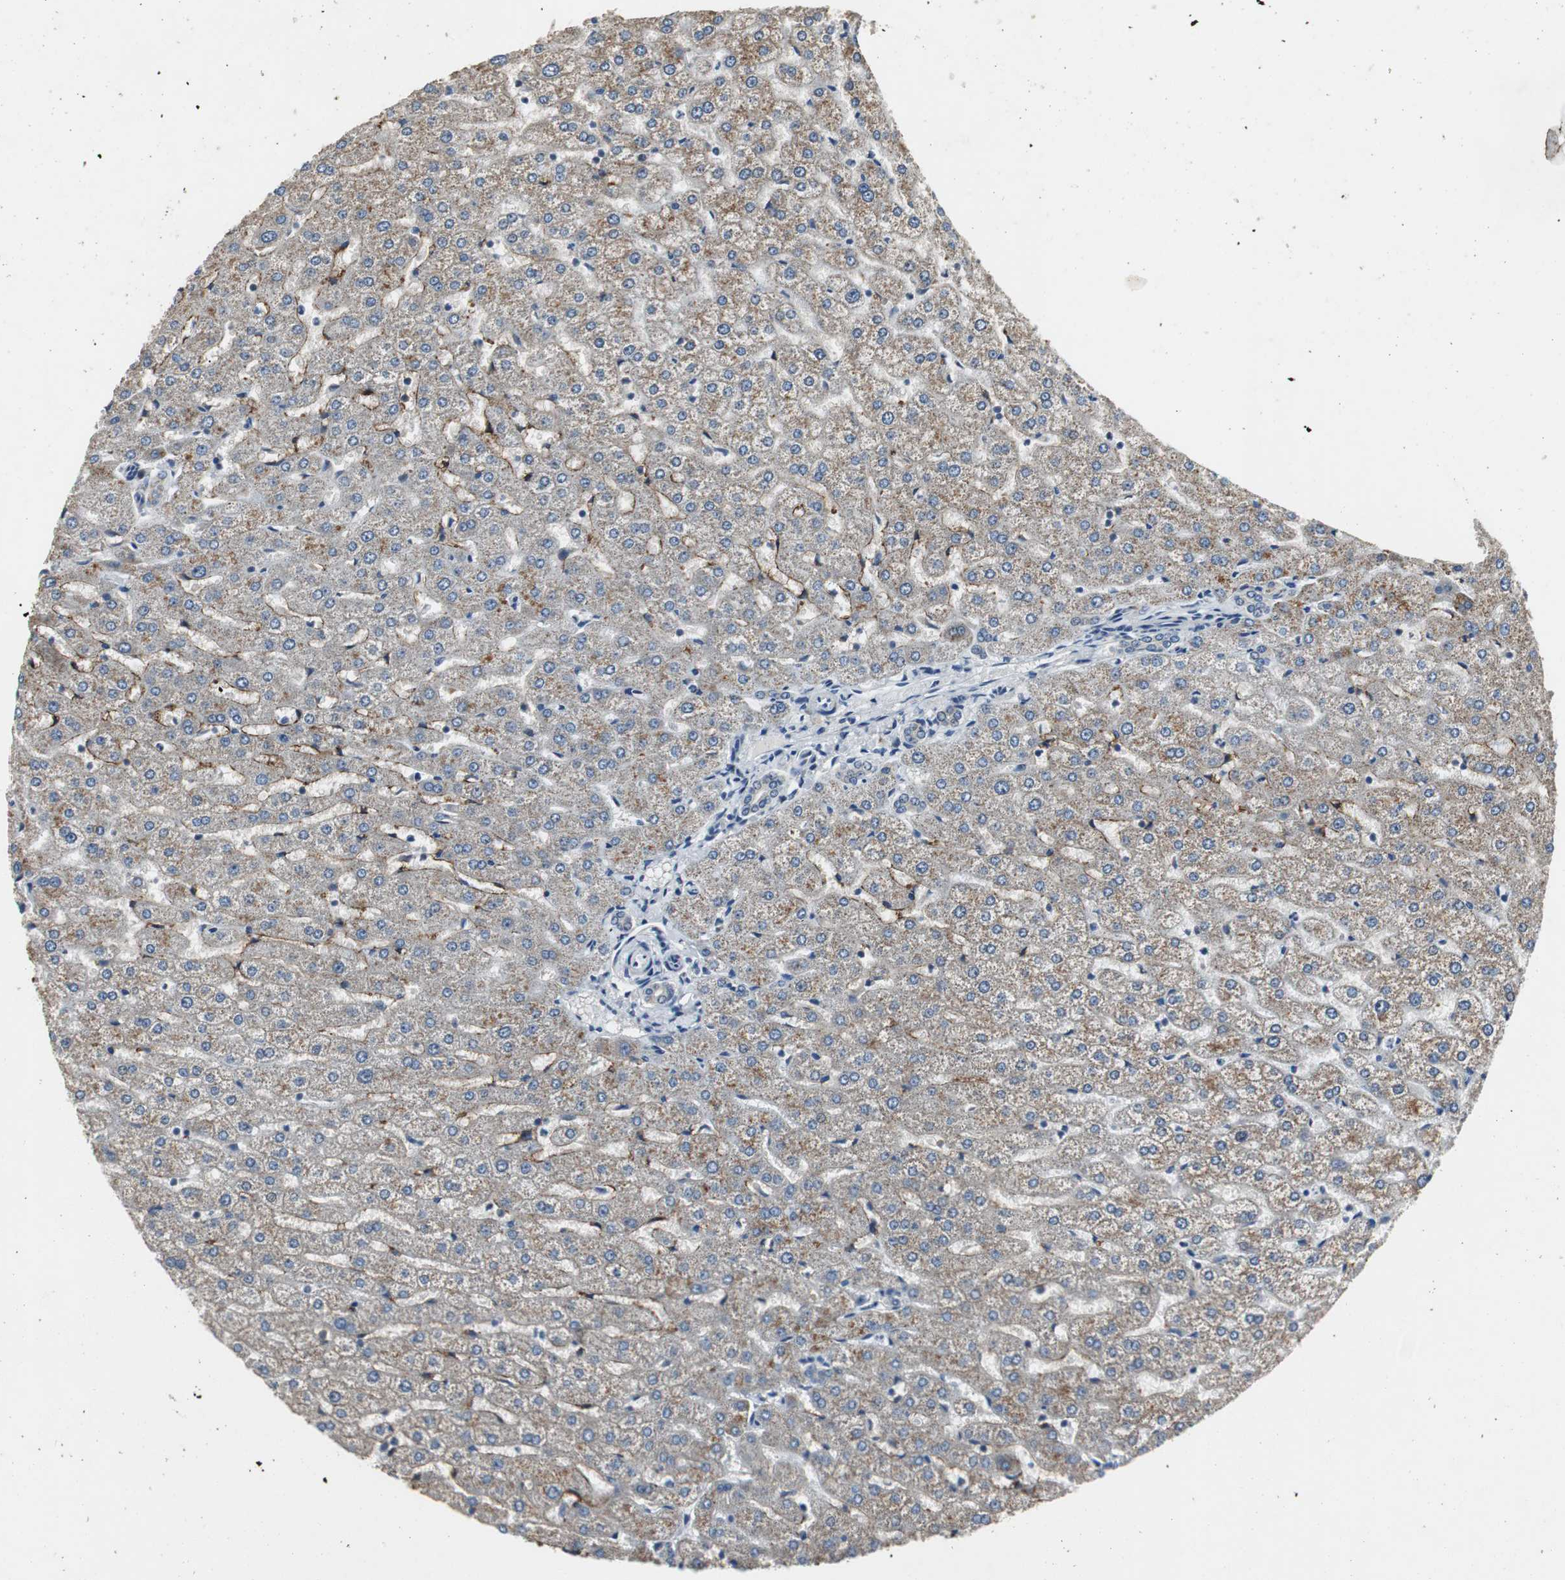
{"staining": {"intensity": "weak", "quantity": ">75%", "location": "cytoplasmic/membranous"}, "tissue": "liver", "cell_type": "Cholangiocytes", "image_type": "normal", "snomed": [{"axis": "morphology", "description": "Normal tissue, NOS"}, {"axis": "morphology", "description": "Fibrosis, NOS"}, {"axis": "topography", "description": "Liver"}], "caption": "A histopathology image of human liver stained for a protein reveals weak cytoplasmic/membranous brown staining in cholangiocytes. (Stains: DAB (3,3'-diaminobenzidine) in brown, nuclei in blue, Microscopy: brightfield microscopy at high magnification).", "gene": "MYT1", "patient": {"sex": "female", "age": 29}}